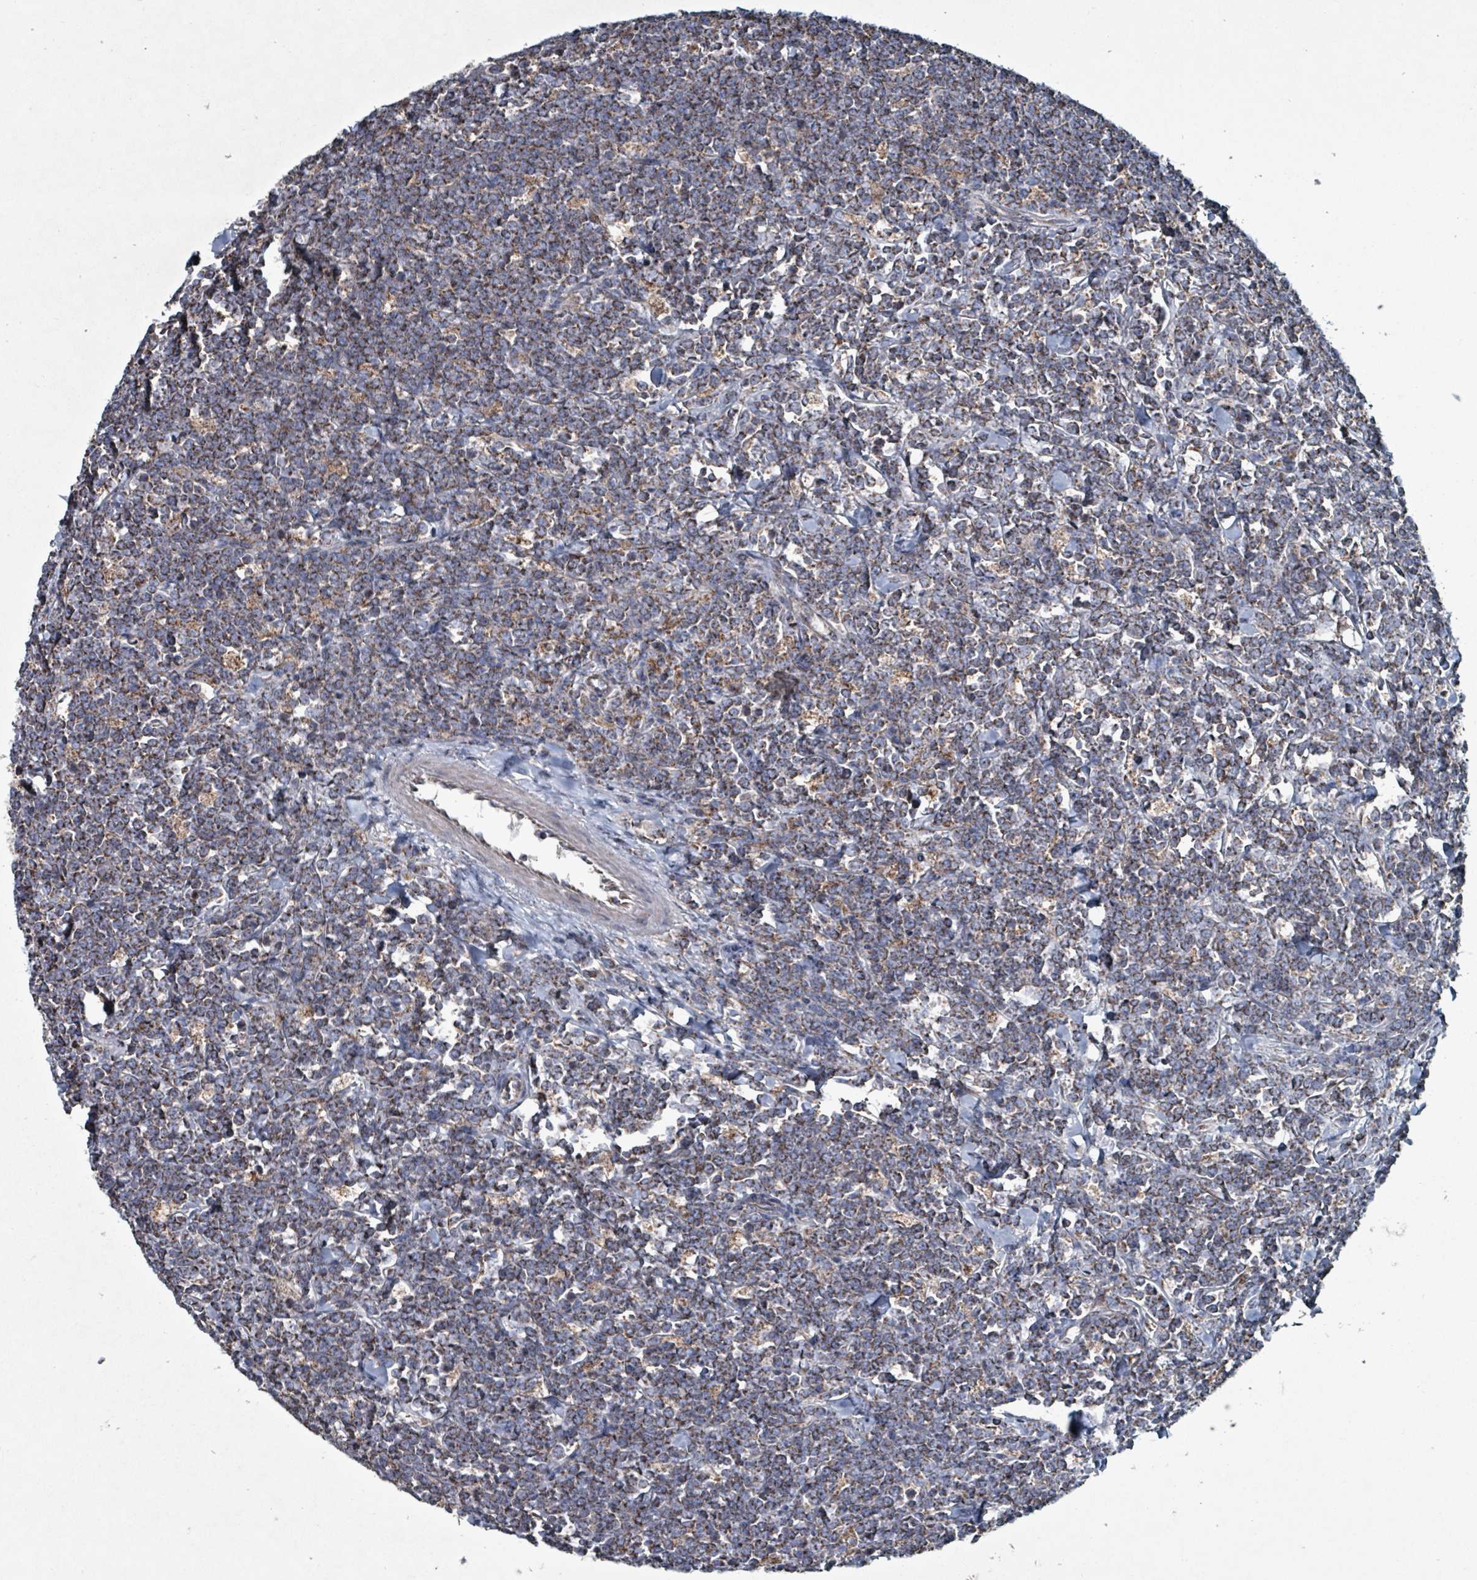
{"staining": {"intensity": "moderate", "quantity": "25%-75%", "location": "cytoplasmic/membranous"}, "tissue": "lymphoma", "cell_type": "Tumor cells", "image_type": "cancer", "snomed": [{"axis": "morphology", "description": "Malignant lymphoma, non-Hodgkin's type, High grade"}, {"axis": "topography", "description": "Small intestine"}, {"axis": "topography", "description": "Colon"}], "caption": "Malignant lymphoma, non-Hodgkin's type (high-grade) stained with immunohistochemistry (IHC) exhibits moderate cytoplasmic/membranous expression in about 25%-75% of tumor cells.", "gene": "ABHD18", "patient": {"sex": "male", "age": 8}}